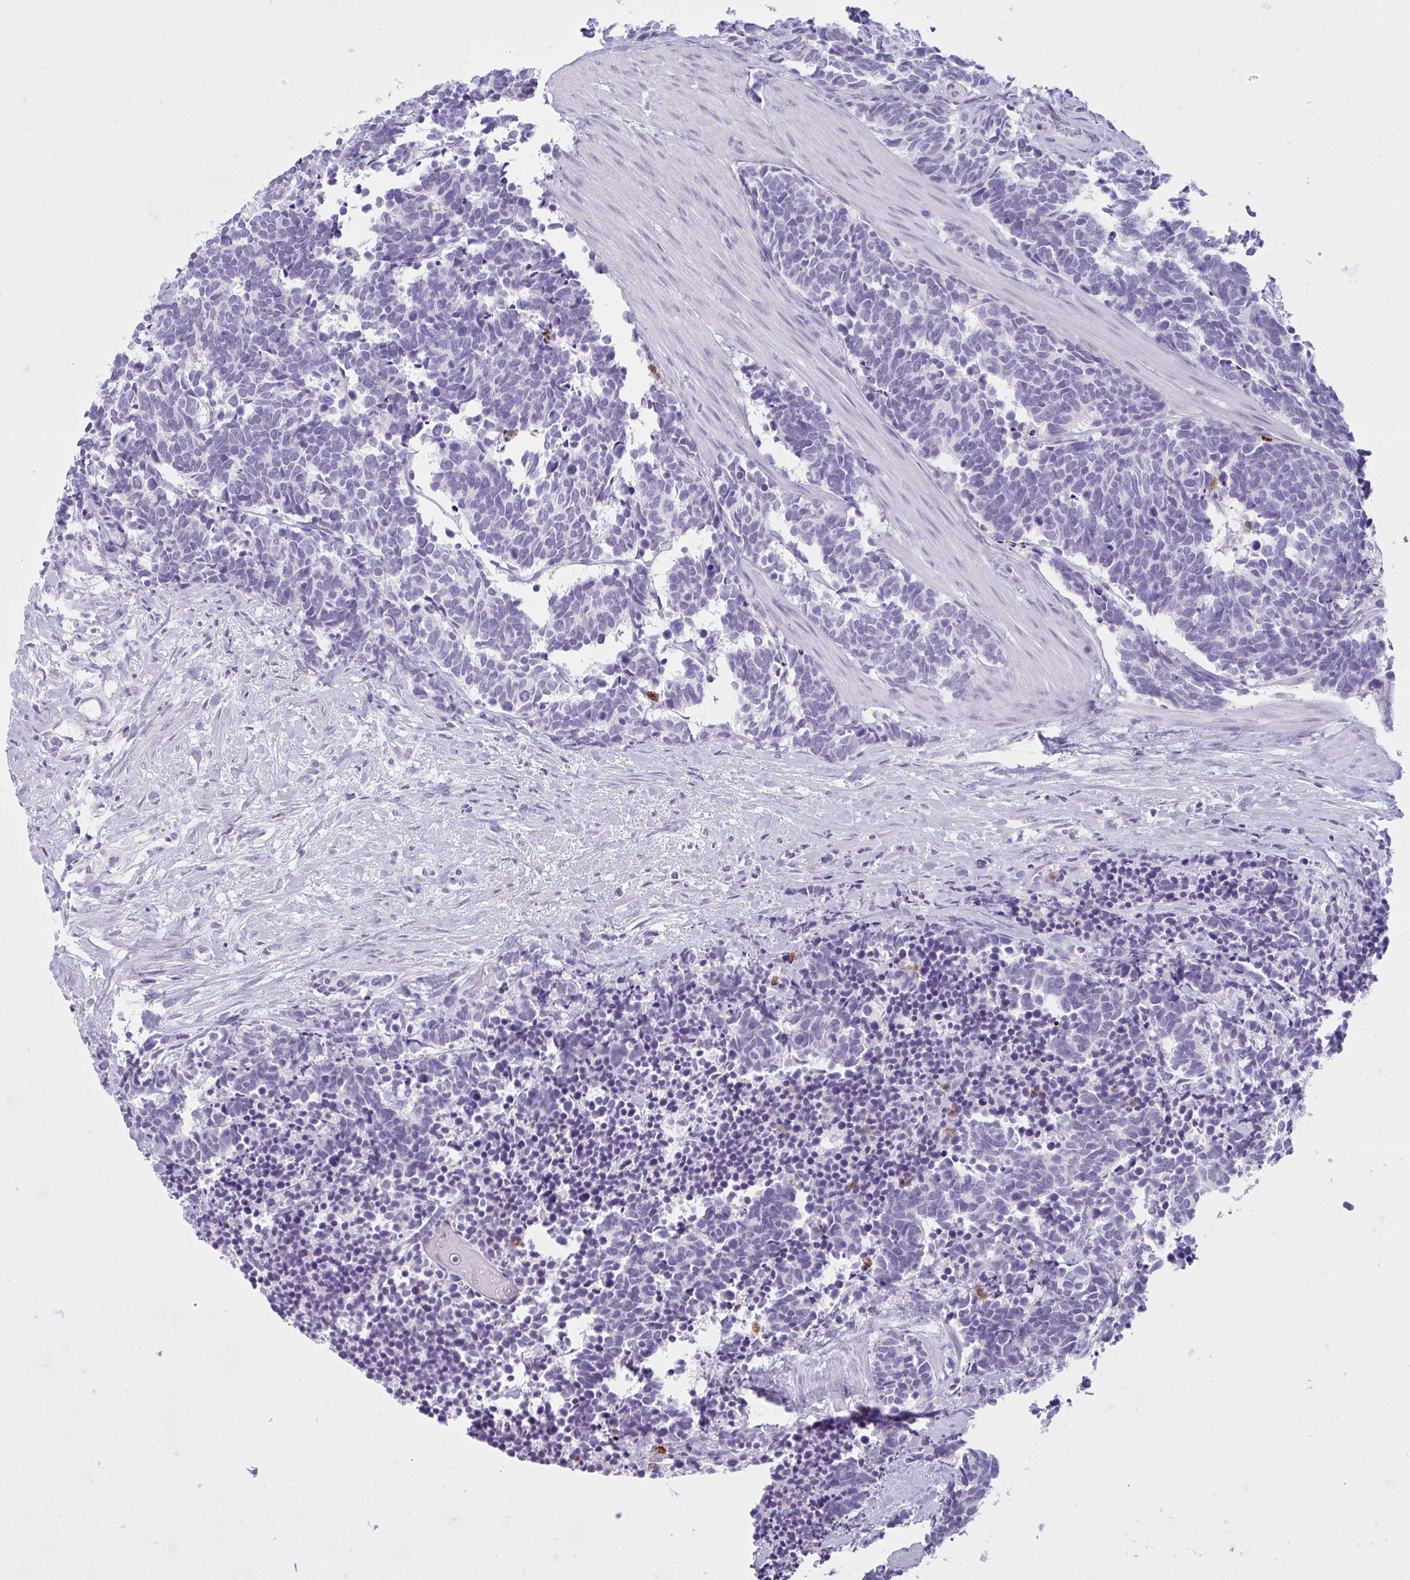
{"staining": {"intensity": "negative", "quantity": "none", "location": "none"}, "tissue": "carcinoid", "cell_type": "Tumor cells", "image_type": "cancer", "snomed": [{"axis": "morphology", "description": "Carcinoma, NOS"}, {"axis": "morphology", "description": "Carcinoid, malignant, NOS"}, {"axis": "topography", "description": "Prostate"}], "caption": "Tumor cells show no significant expression in carcinoma. (DAB (3,3'-diaminobenzidine) immunohistochemistry (IHC) with hematoxylin counter stain).", "gene": "CEP120", "patient": {"sex": "male", "age": 57}}